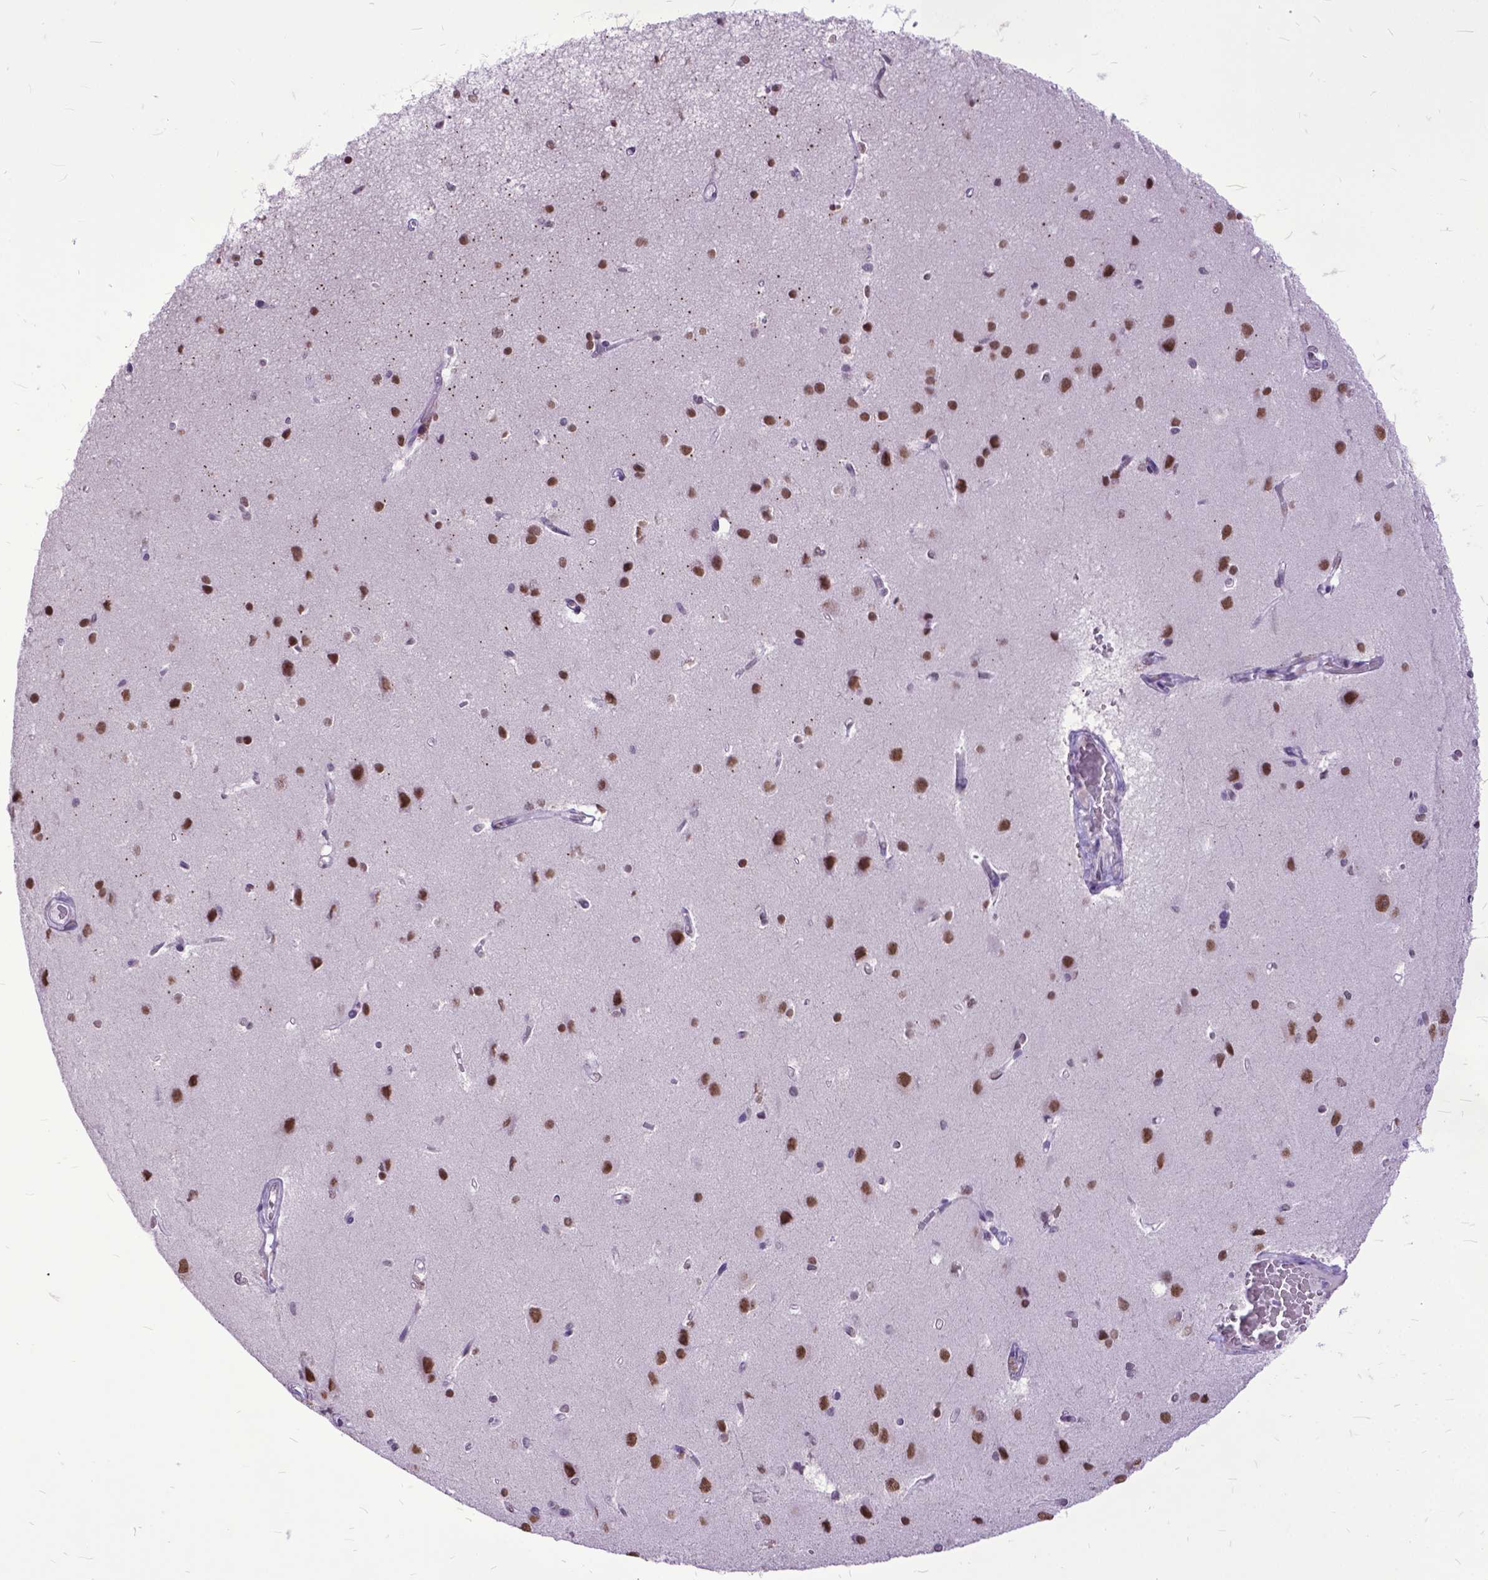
{"staining": {"intensity": "negative", "quantity": "none", "location": "none"}, "tissue": "cerebral cortex", "cell_type": "Endothelial cells", "image_type": "normal", "snomed": [{"axis": "morphology", "description": "Normal tissue, NOS"}, {"axis": "topography", "description": "Cerebral cortex"}], "caption": "Immunohistochemistry (IHC) micrograph of normal cerebral cortex: cerebral cortex stained with DAB (3,3'-diaminobenzidine) displays no significant protein staining in endothelial cells.", "gene": "MARCHF10", "patient": {"sex": "male", "age": 37}}